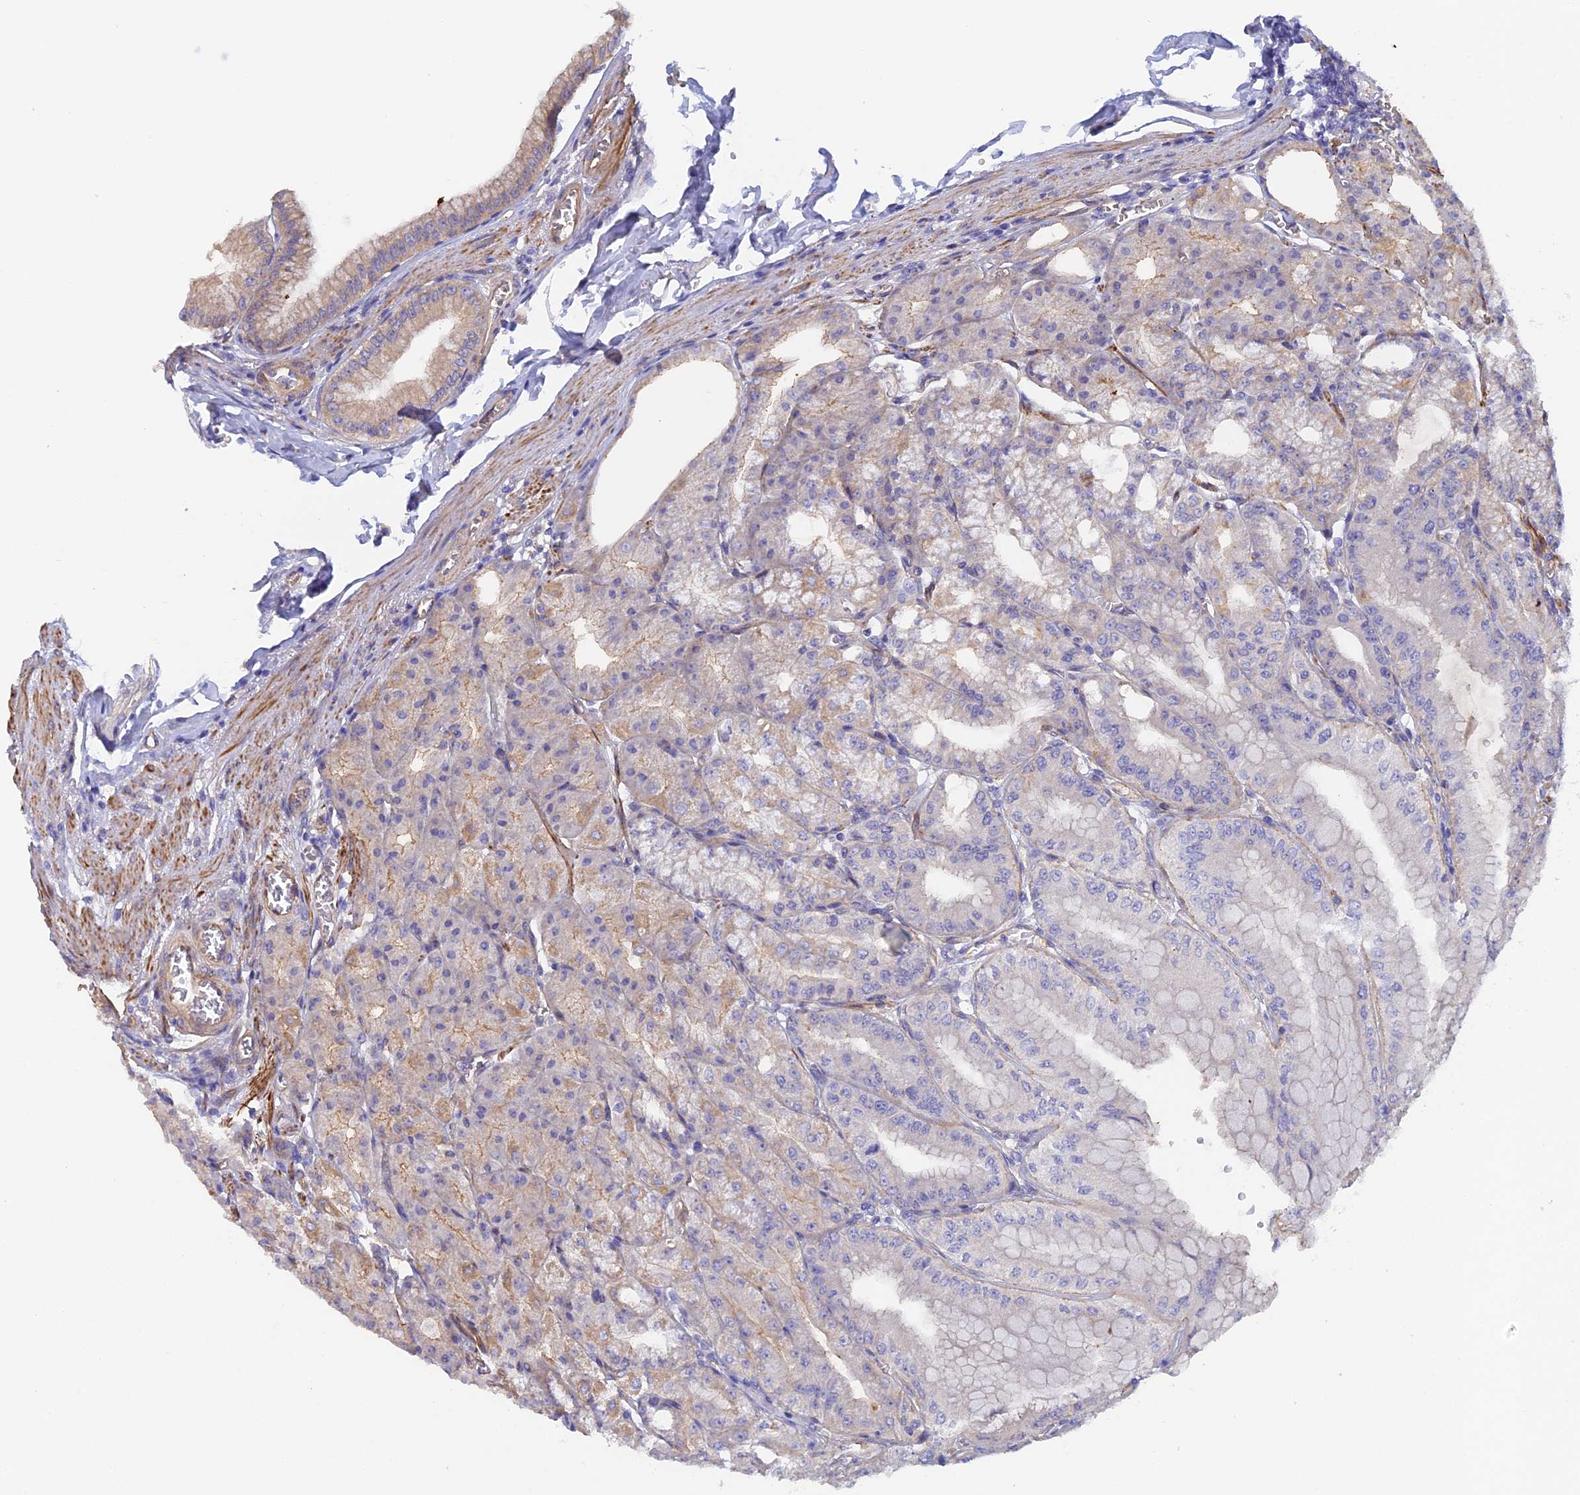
{"staining": {"intensity": "moderate", "quantity": "25%-75%", "location": "cytoplasmic/membranous"}, "tissue": "stomach", "cell_type": "Glandular cells", "image_type": "normal", "snomed": [{"axis": "morphology", "description": "Normal tissue, NOS"}, {"axis": "topography", "description": "Stomach, upper"}, {"axis": "topography", "description": "Stomach, lower"}], "caption": "The histopathology image exhibits immunohistochemical staining of normal stomach. There is moderate cytoplasmic/membranous staining is present in about 25%-75% of glandular cells. The protein of interest is shown in brown color, while the nuclei are stained blue.", "gene": "FZR1", "patient": {"sex": "male", "age": 71}}